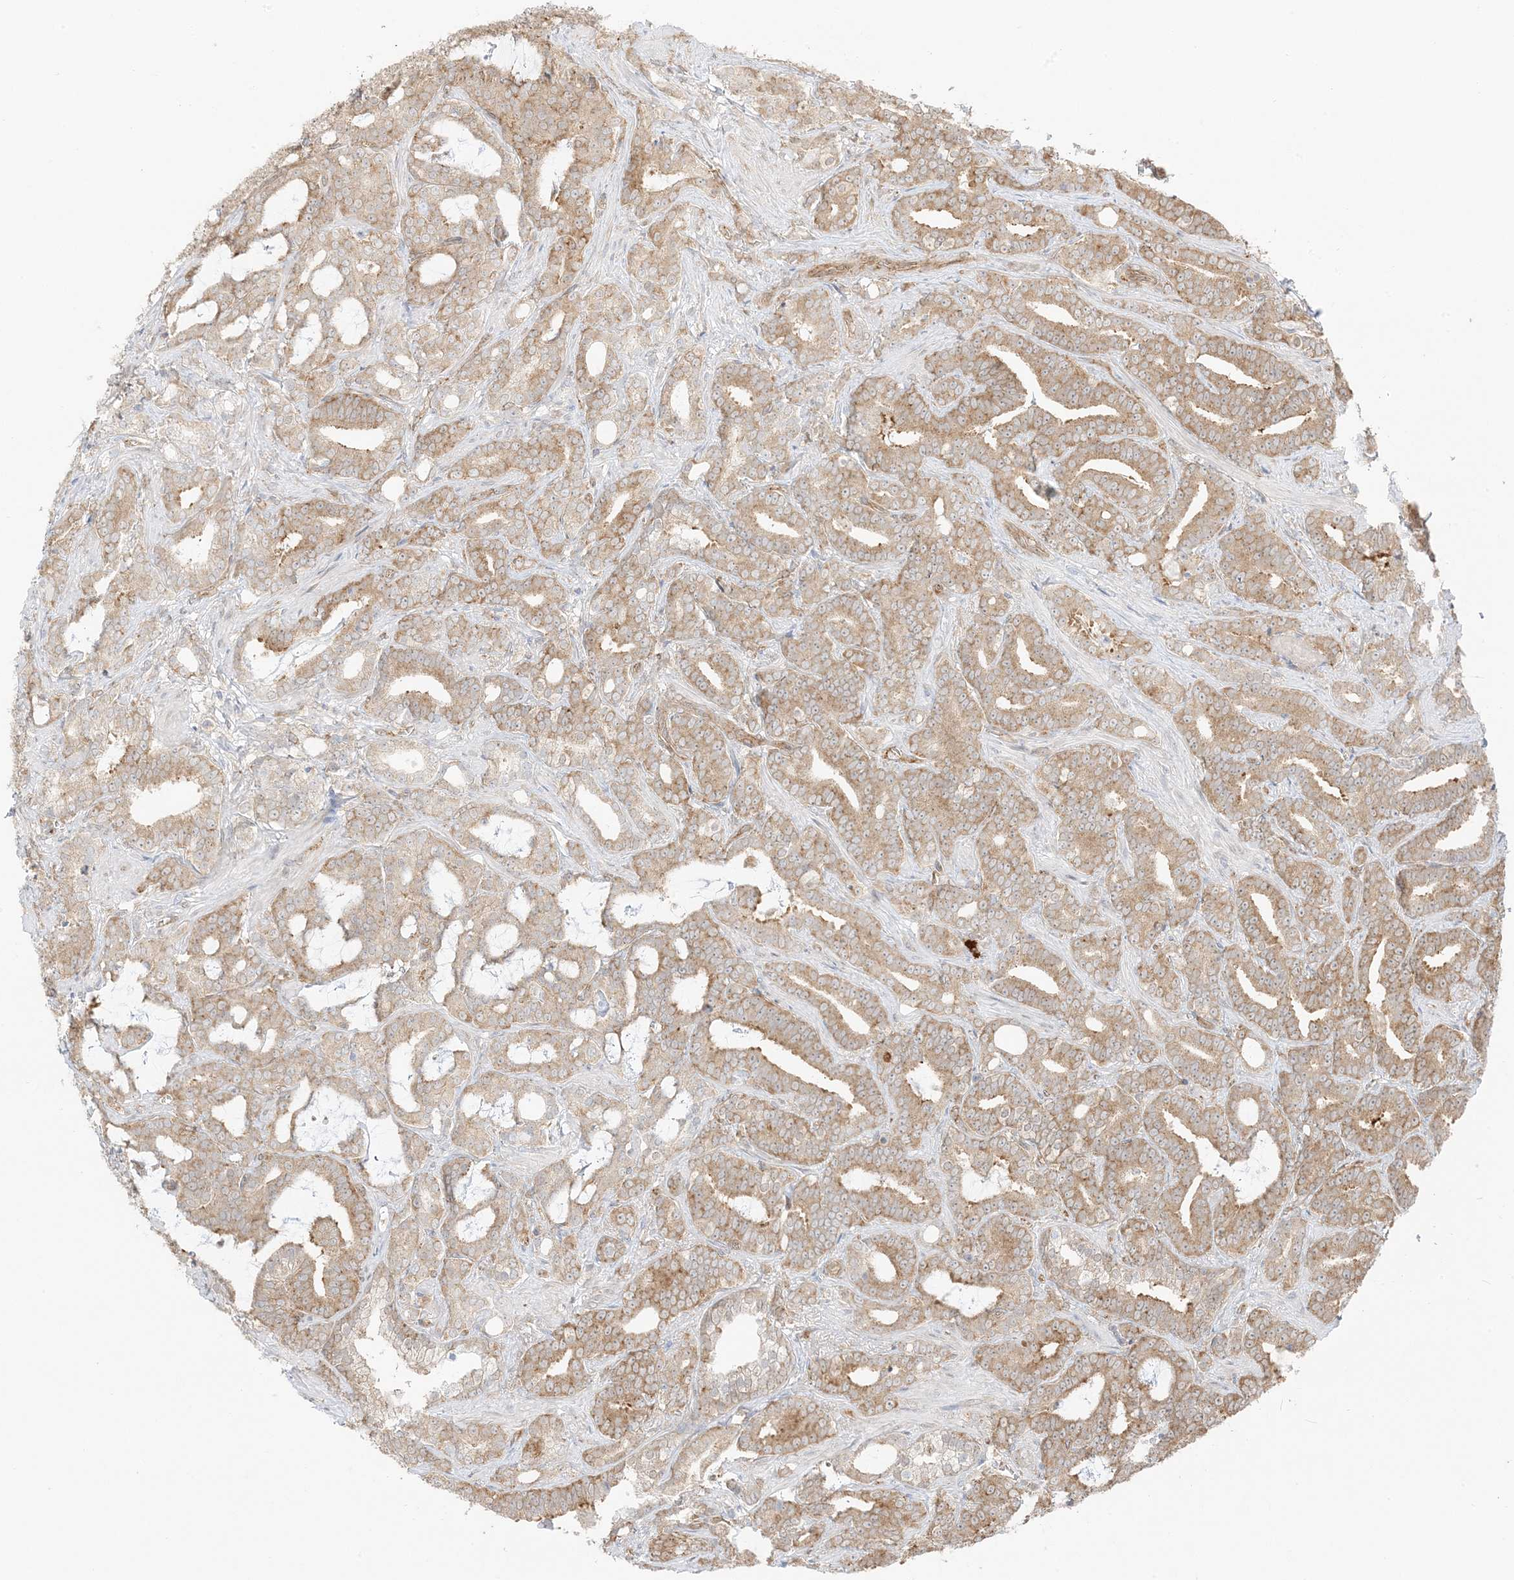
{"staining": {"intensity": "moderate", "quantity": ">75%", "location": "cytoplasmic/membranous"}, "tissue": "prostate cancer", "cell_type": "Tumor cells", "image_type": "cancer", "snomed": [{"axis": "morphology", "description": "Adenocarcinoma, High grade"}, {"axis": "topography", "description": "Prostate and seminal vesicle, NOS"}], "caption": "Adenocarcinoma (high-grade) (prostate) stained with a protein marker demonstrates moderate staining in tumor cells.", "gene": "UBAP2L", "patient": {"sex": "male", "age": 67}}